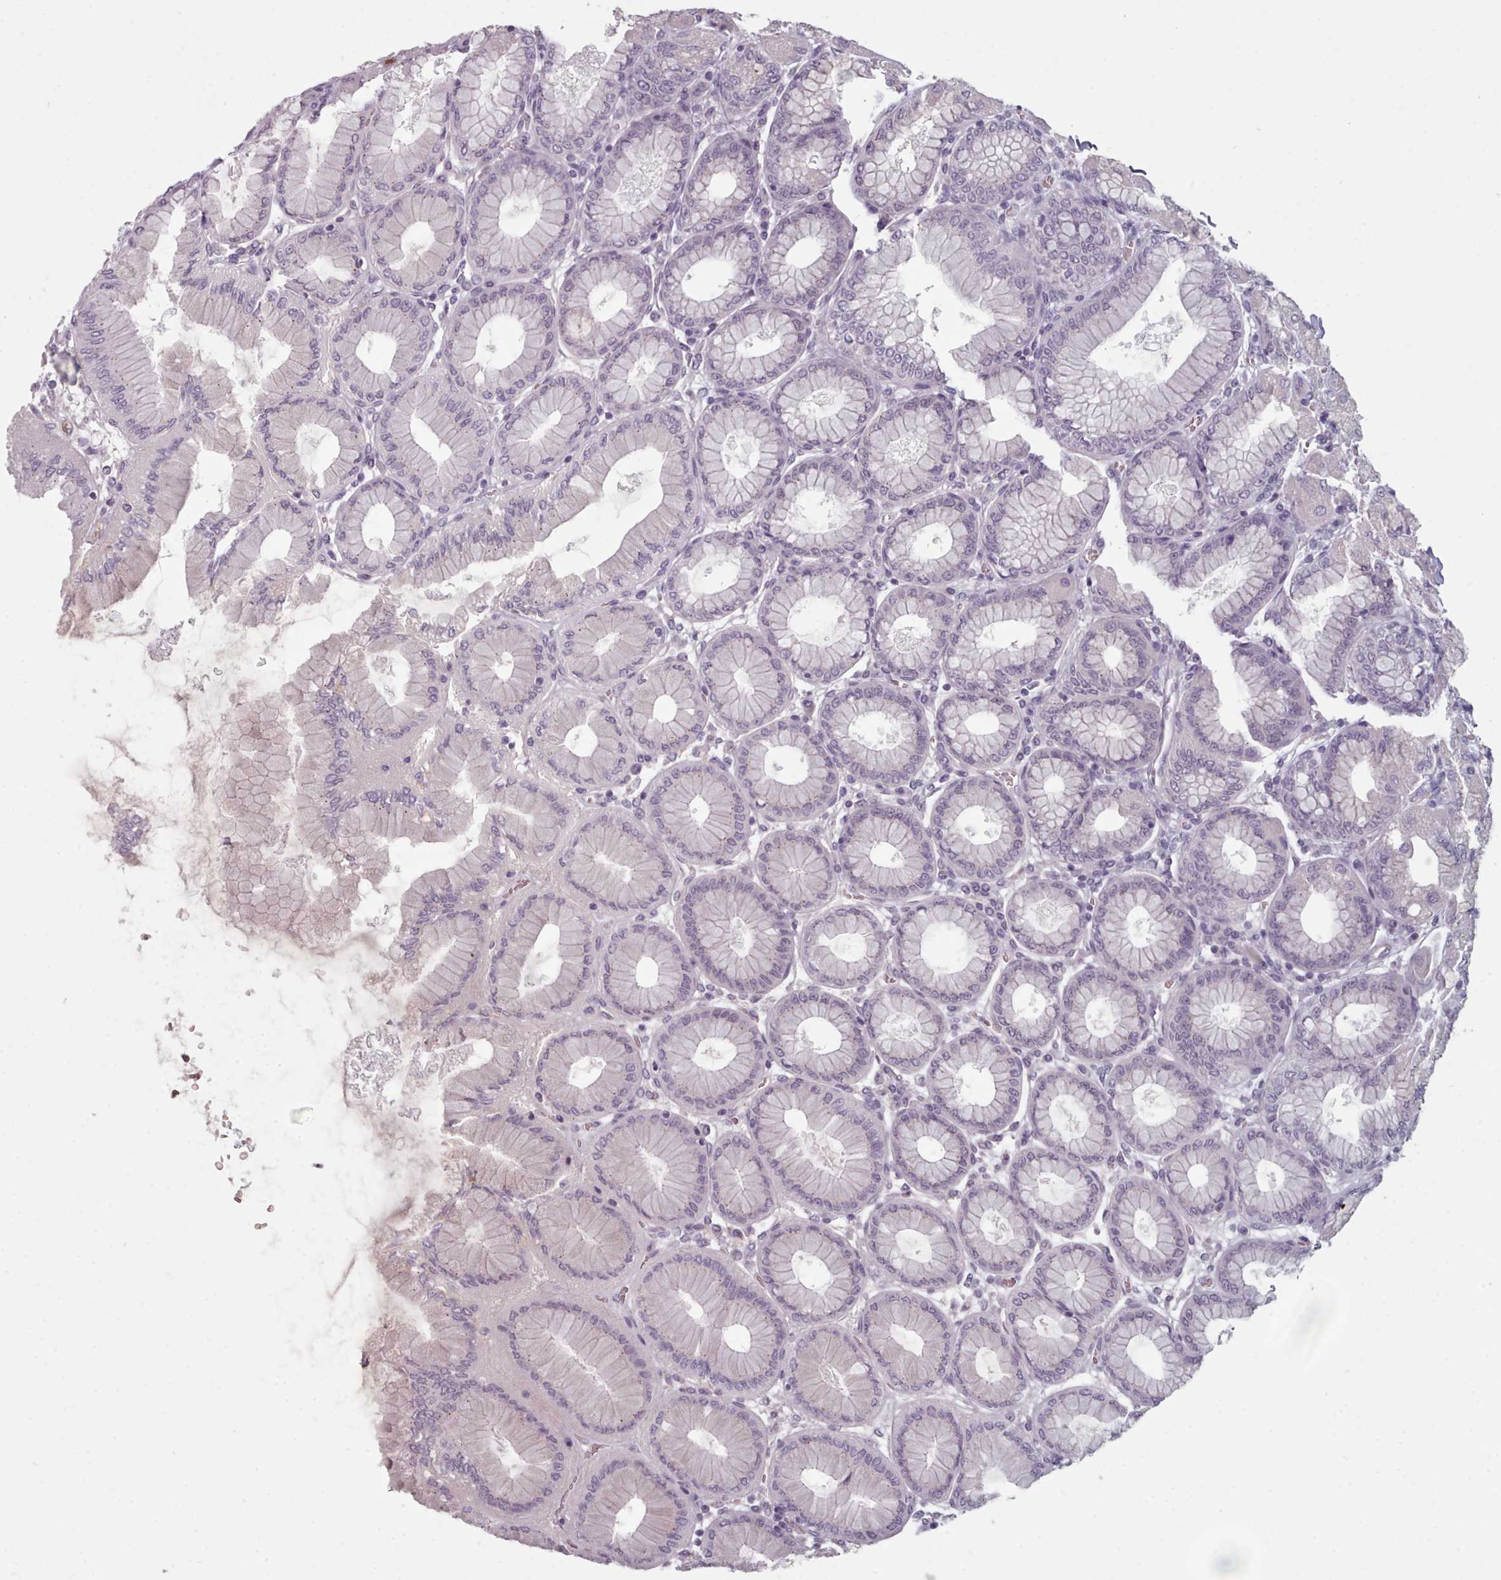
{"staining": {"intensity": "weak", "quantity": "25%-75%", "location": "cytoplasmic/membranous,nuclear"}, "tissue": "stomach", "cell_type": "Glandular cells", "image_type": "normal", "snomed": [{"axis": "morphology", "description": "Normal tissue, NOS"}, {"axis": "topography", "description": "Stomach, upper"}], "caption": "Immunohistochemical staining of normal human stomach reveals weak cytoplasmic/membranous,nuclear protein staining in approximately 25%-75% of glandular cells. (Brightfield microscopy of DAB IHC at high magnification).", "gene": "PBX4", "patient": {"sex": "female", "age": 56}}